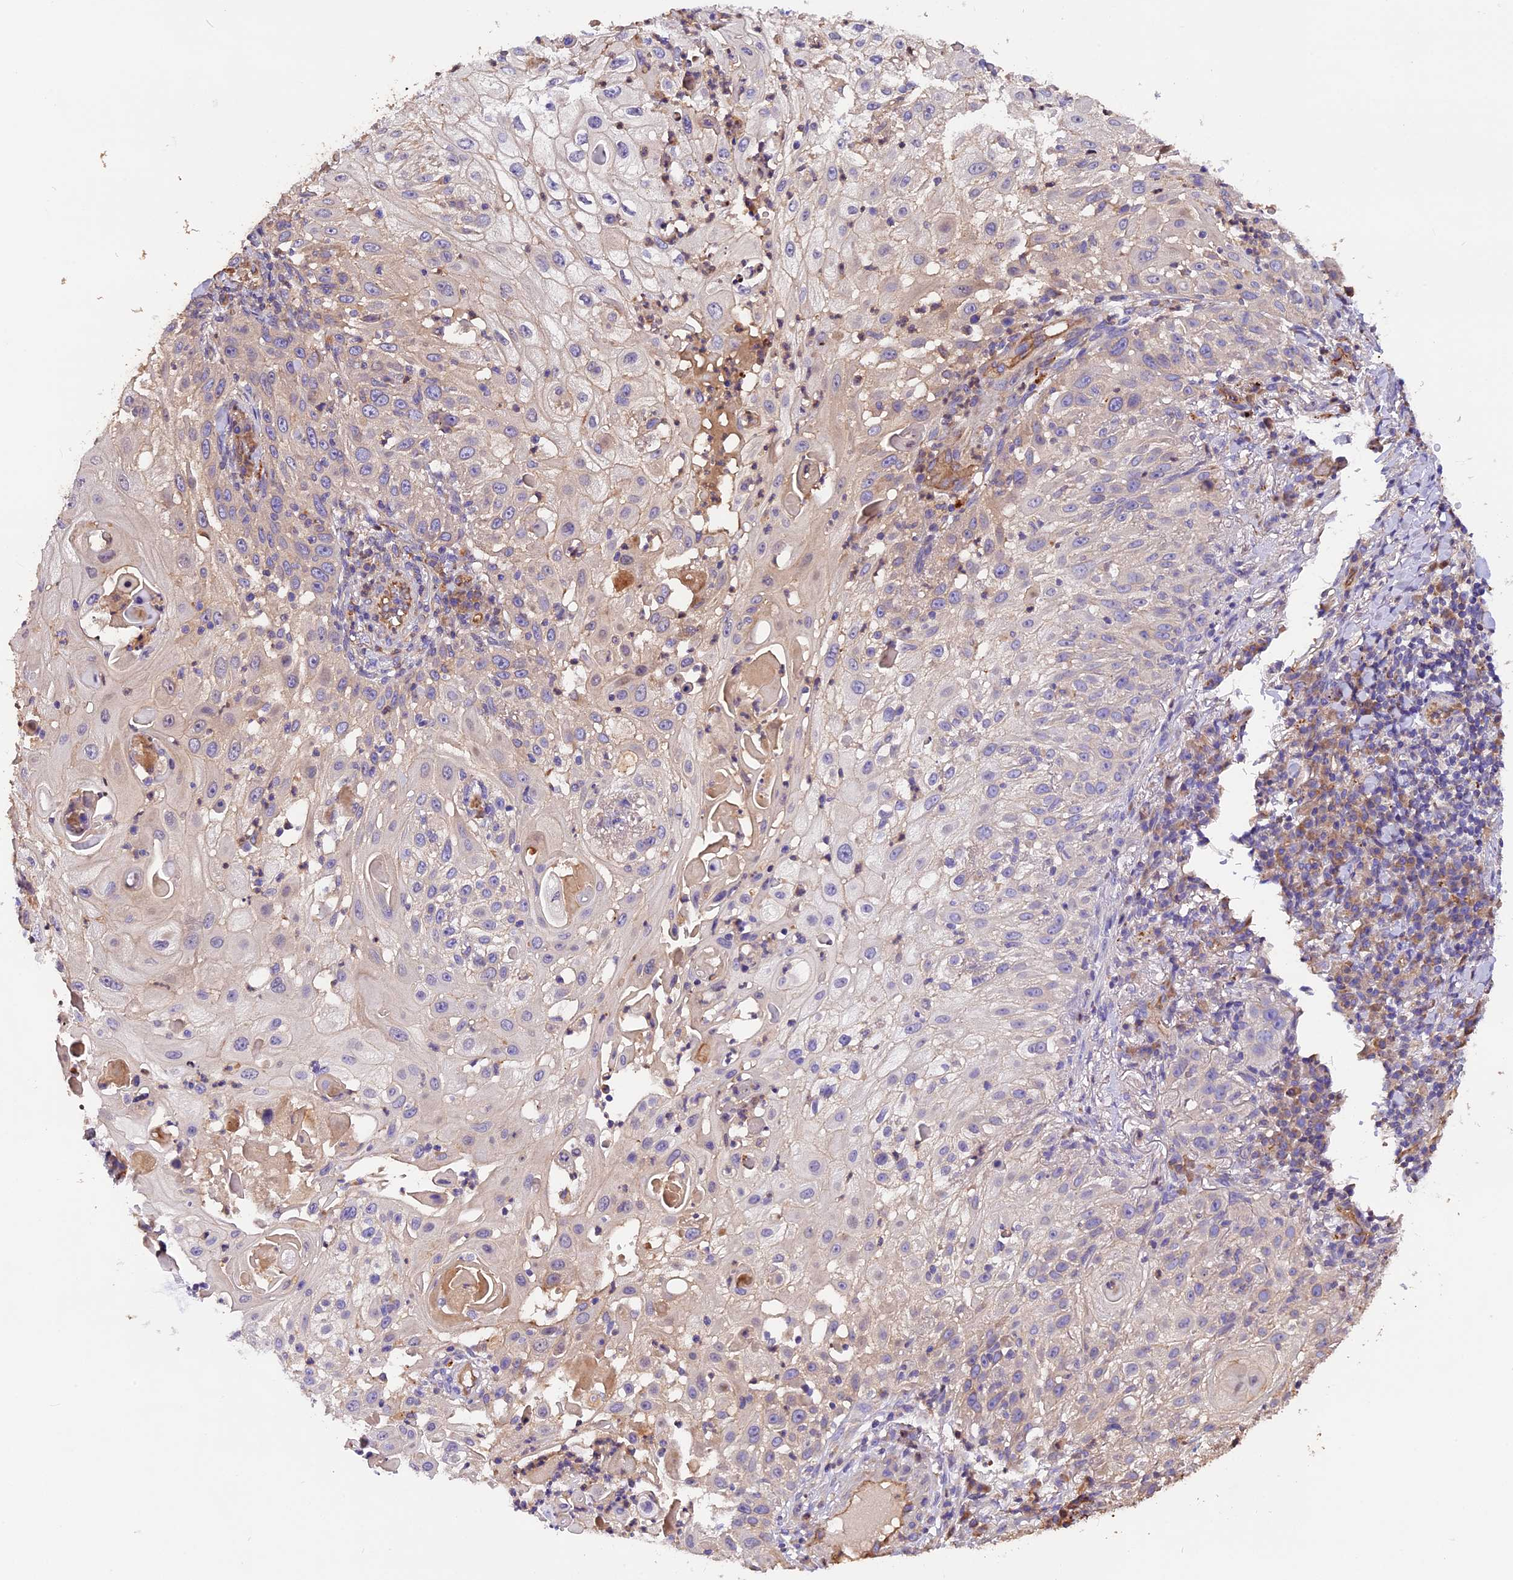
{"staining": {"intensity": "negative", "quantity": "none", "location": "none"}, "tissue": "skin cancer", "cell_type": "Tumor cells", "image_type": "cancer", "snomed": [{"axis": "morphology", "description": "Squamous cell carcinoma, NOS"}, {"axis": "topography", "description": "Skin"}], "caption": "Immunohistochemical staining of skin cancer exhibits no significant expression in tumor cells. (Stains: DAB IHC with hematoxylin counter stain, Microscopy: brightfield microscopy at high magnification).", "gene": "ERMARD", "patient": {"sex": "female", "age": 44}}